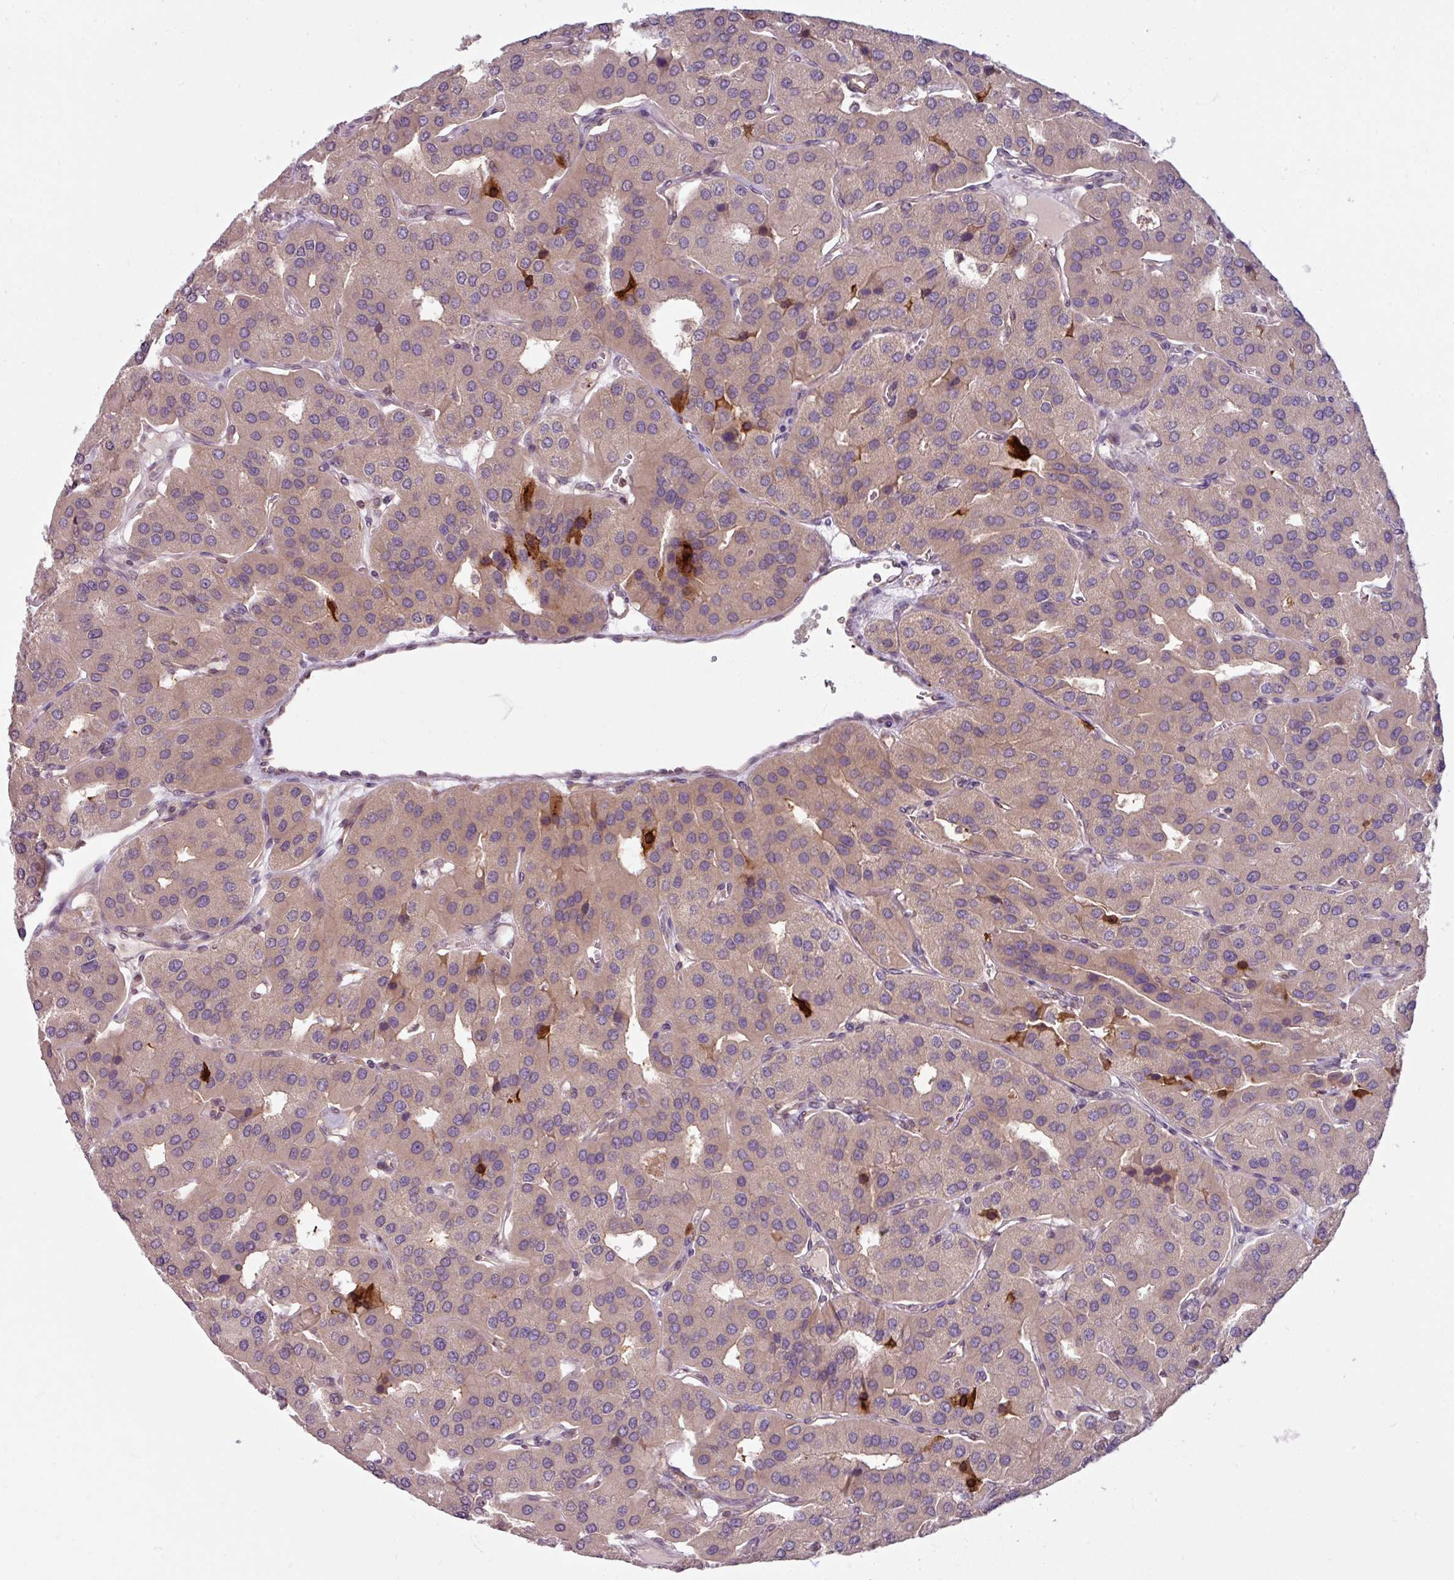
{"staining": {"intensity": "weak", "quantity": "<25%", "location": "cytoplasmic/membranous"}, "tissue": "parathyroid gland", "cell_type": "Glandular cells", "image_type": "normal", "snomed": [{"axis": "morphology", "description": "Normal tissue, NOS"}, {"axis": "morphology", "description": "Adenoma, NOS"}, {"axis": "topography", "description": "Parathyroid gland"}], "caption": "There is no significant expression in glandular cells of parathyroid gland. The staining is performed using DAB (3,3'-diaminobenzidine) brown chromogen with nuclei counter-stained in using hematoxylin.", "gene": "TUSC3", "patient": {"sex": "female", "age": 86}}